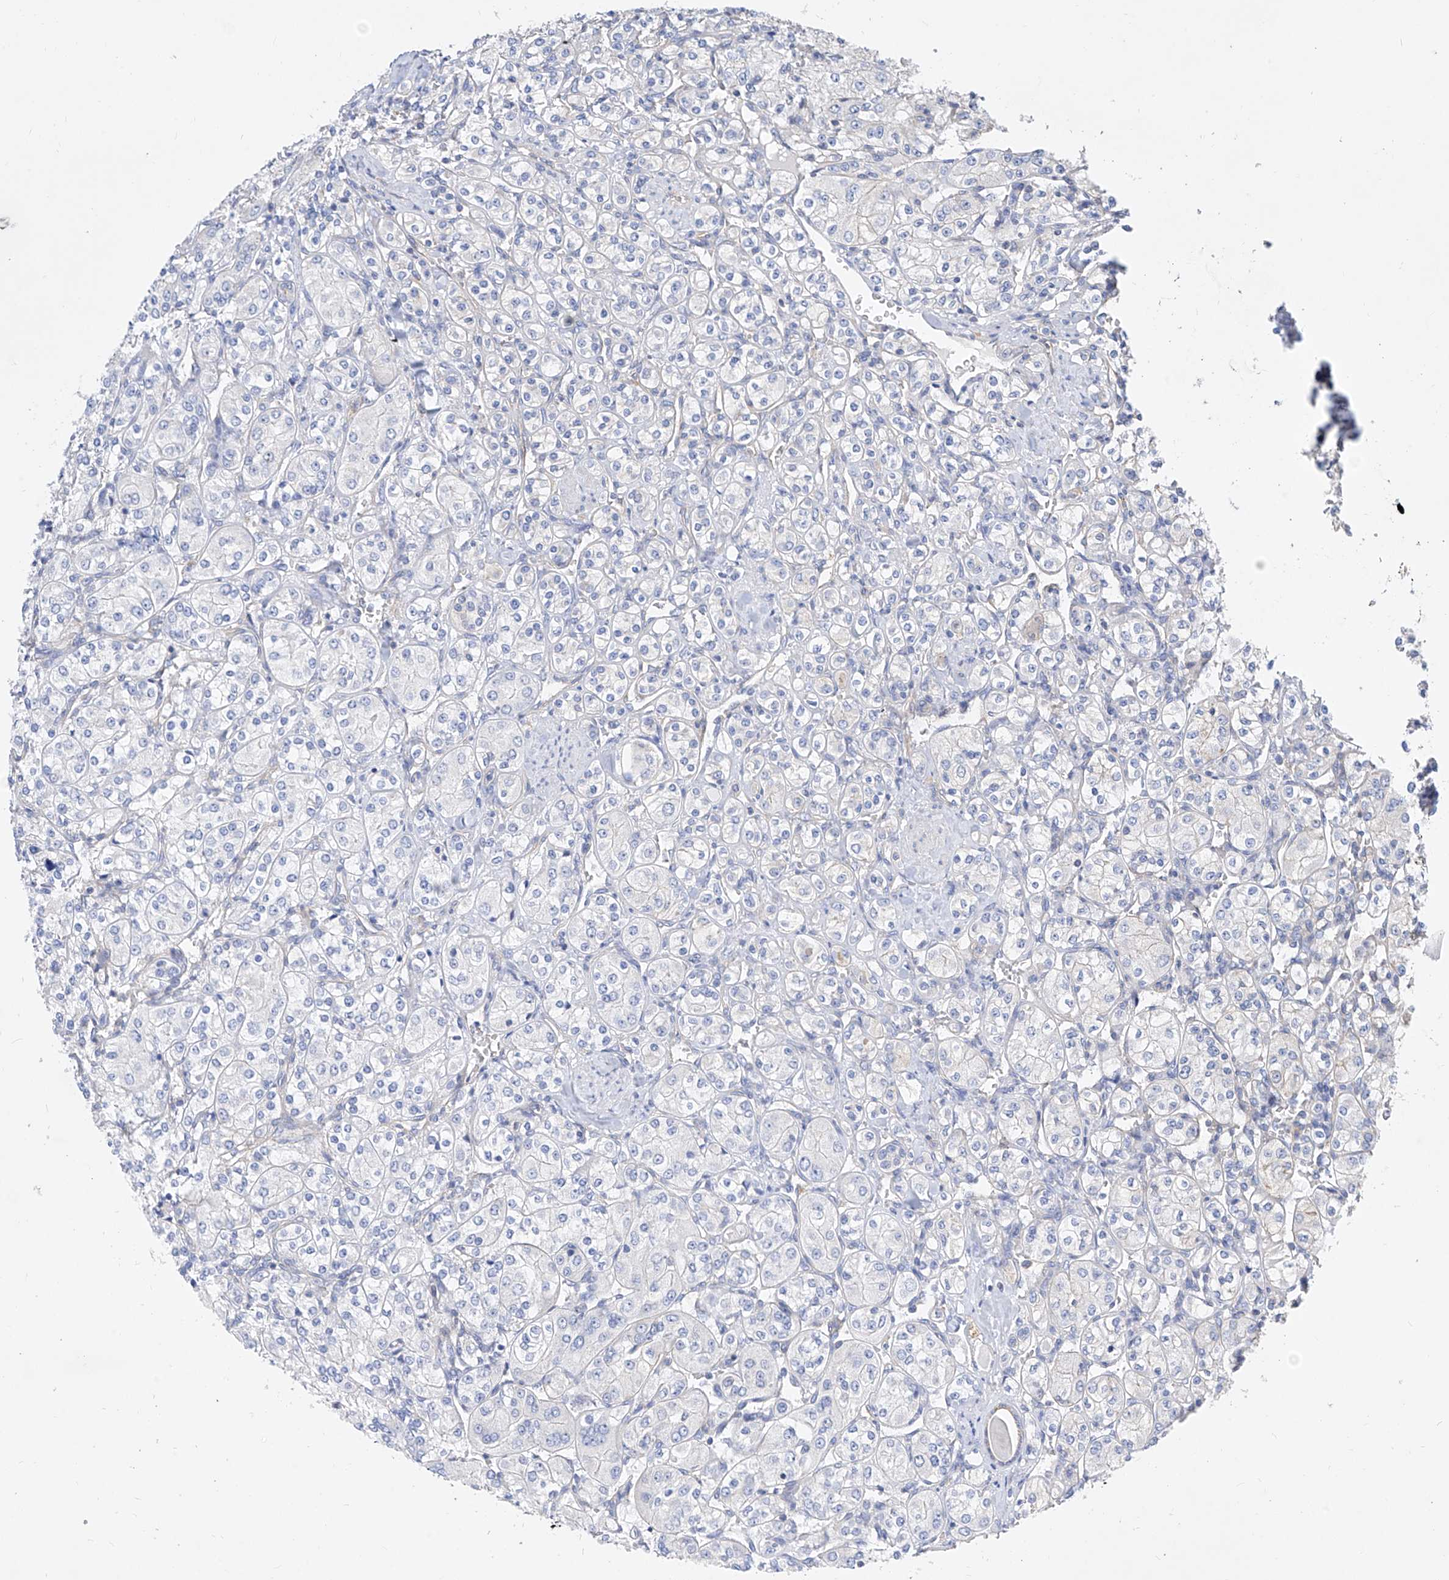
{"staining": {"intensity": "negative", "quantity": "none", "location": "none"}, "tissue": "renal cancer", "cell_type": "Tumor cells", "image_type": "cancer", "snomed": [{"axis": "morphology", "description": "Adenocarcinoma, NOS"}, {"axis": "topography", "description": "Kidney"}], "caption": "Human renal adenocarcinoma stained for a protein using immunohistochemistry (IHC) demonstrates no staining in tumor cells.", "gene": "SCGB2A1", "patient": {"sex": "male", "age": 77}}